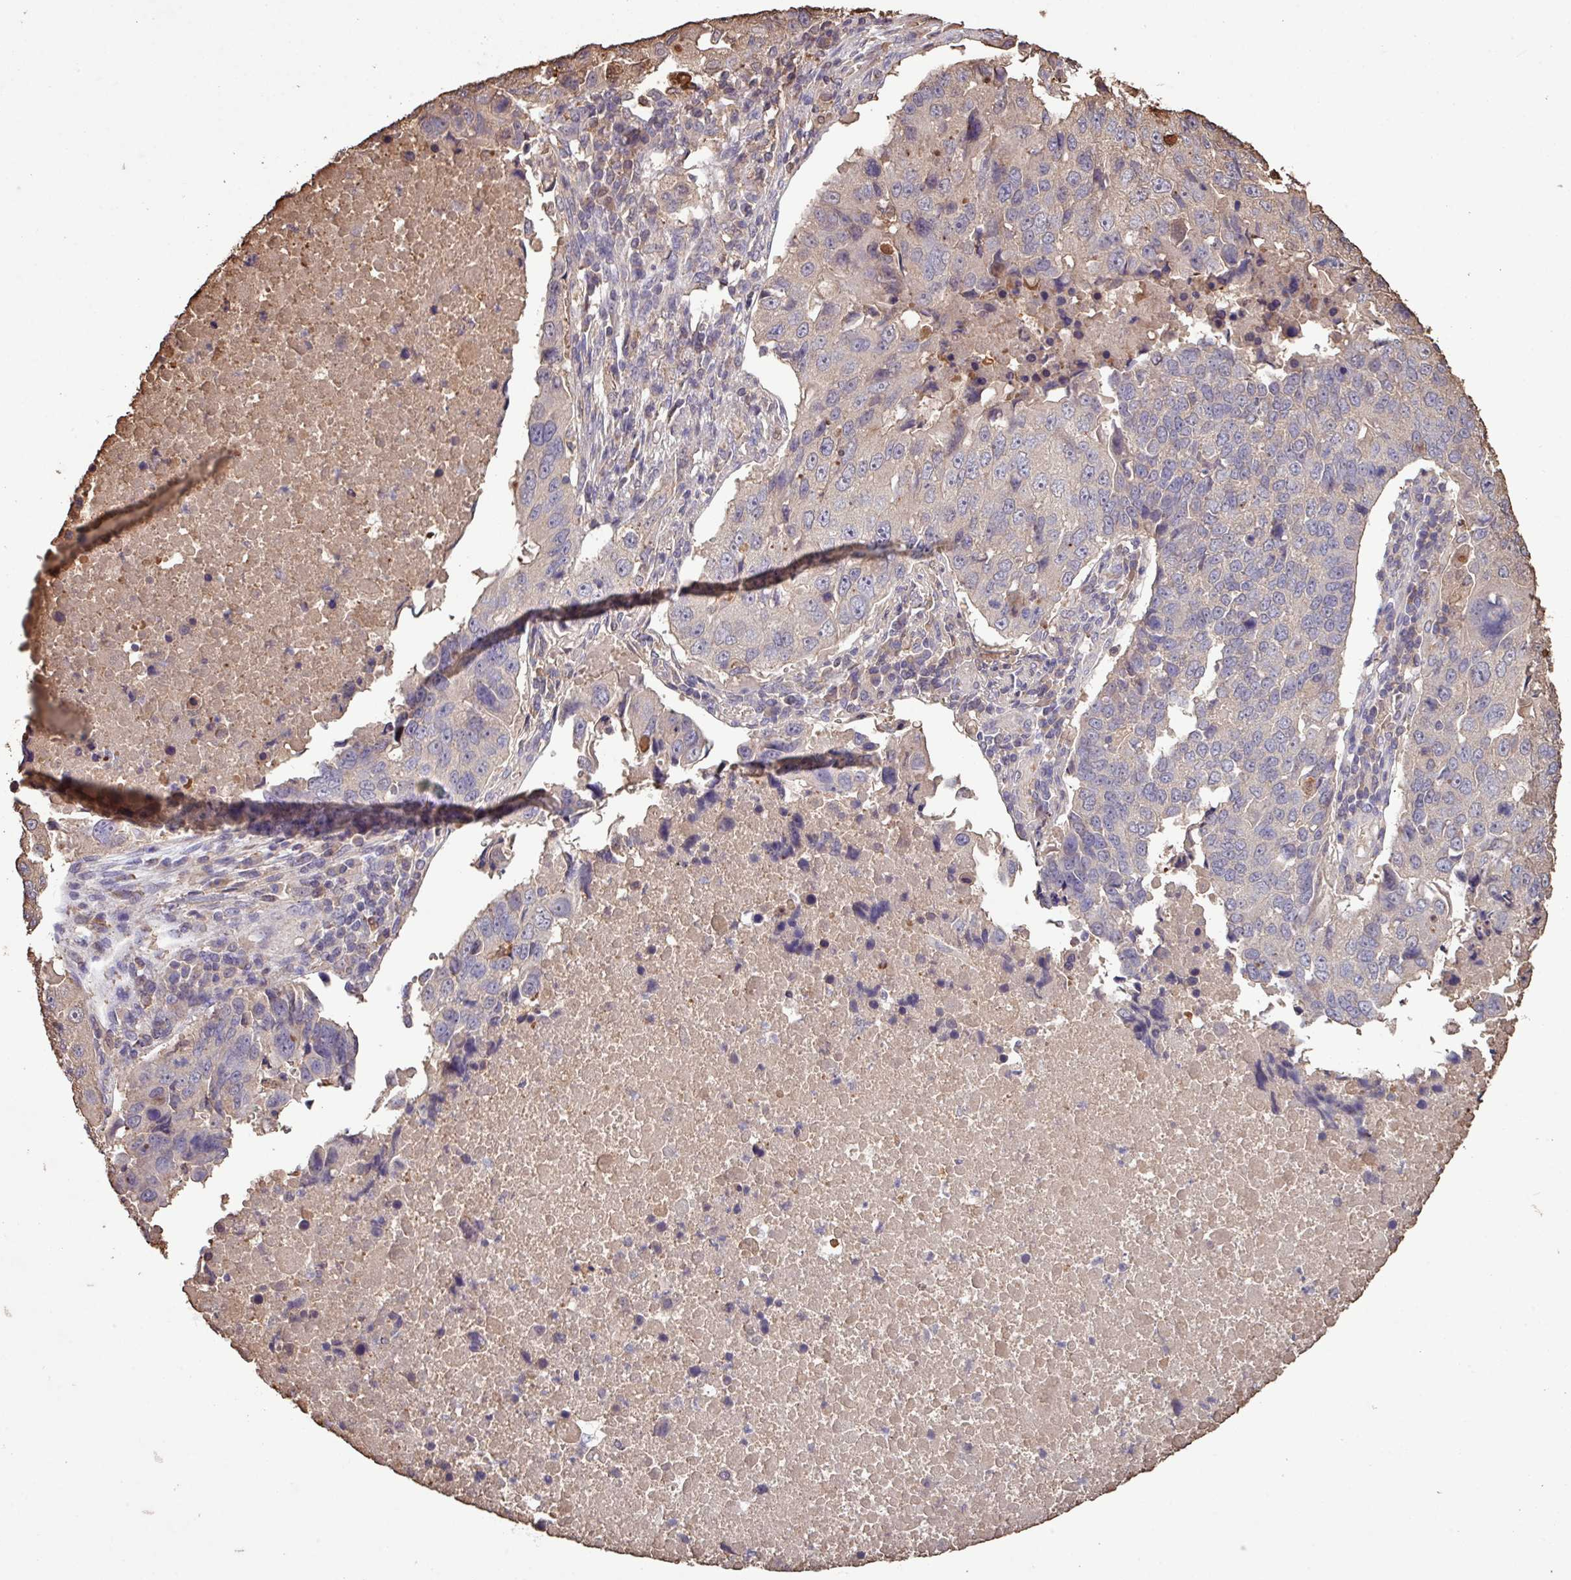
{"staining": {"intensity": "negative", "quantity": "none", "location": "none"}, "tissue": "lung cancer", "cell_type": "Tumor cells", "image_type": "cancer", "snomed": [{"axis": "morphology", "description": "Squamous cell carcinoma, NOS"}, {"axis": "topography", "description": "Lung"}], "caption": "A high-resolution photomicrograph shows IHC staining of lung squamous cell carcinoma, which reveals no significant staining in tumor cells.", "gene": "CAMK2B", "patient": {"sex": "female", "age": 66}}